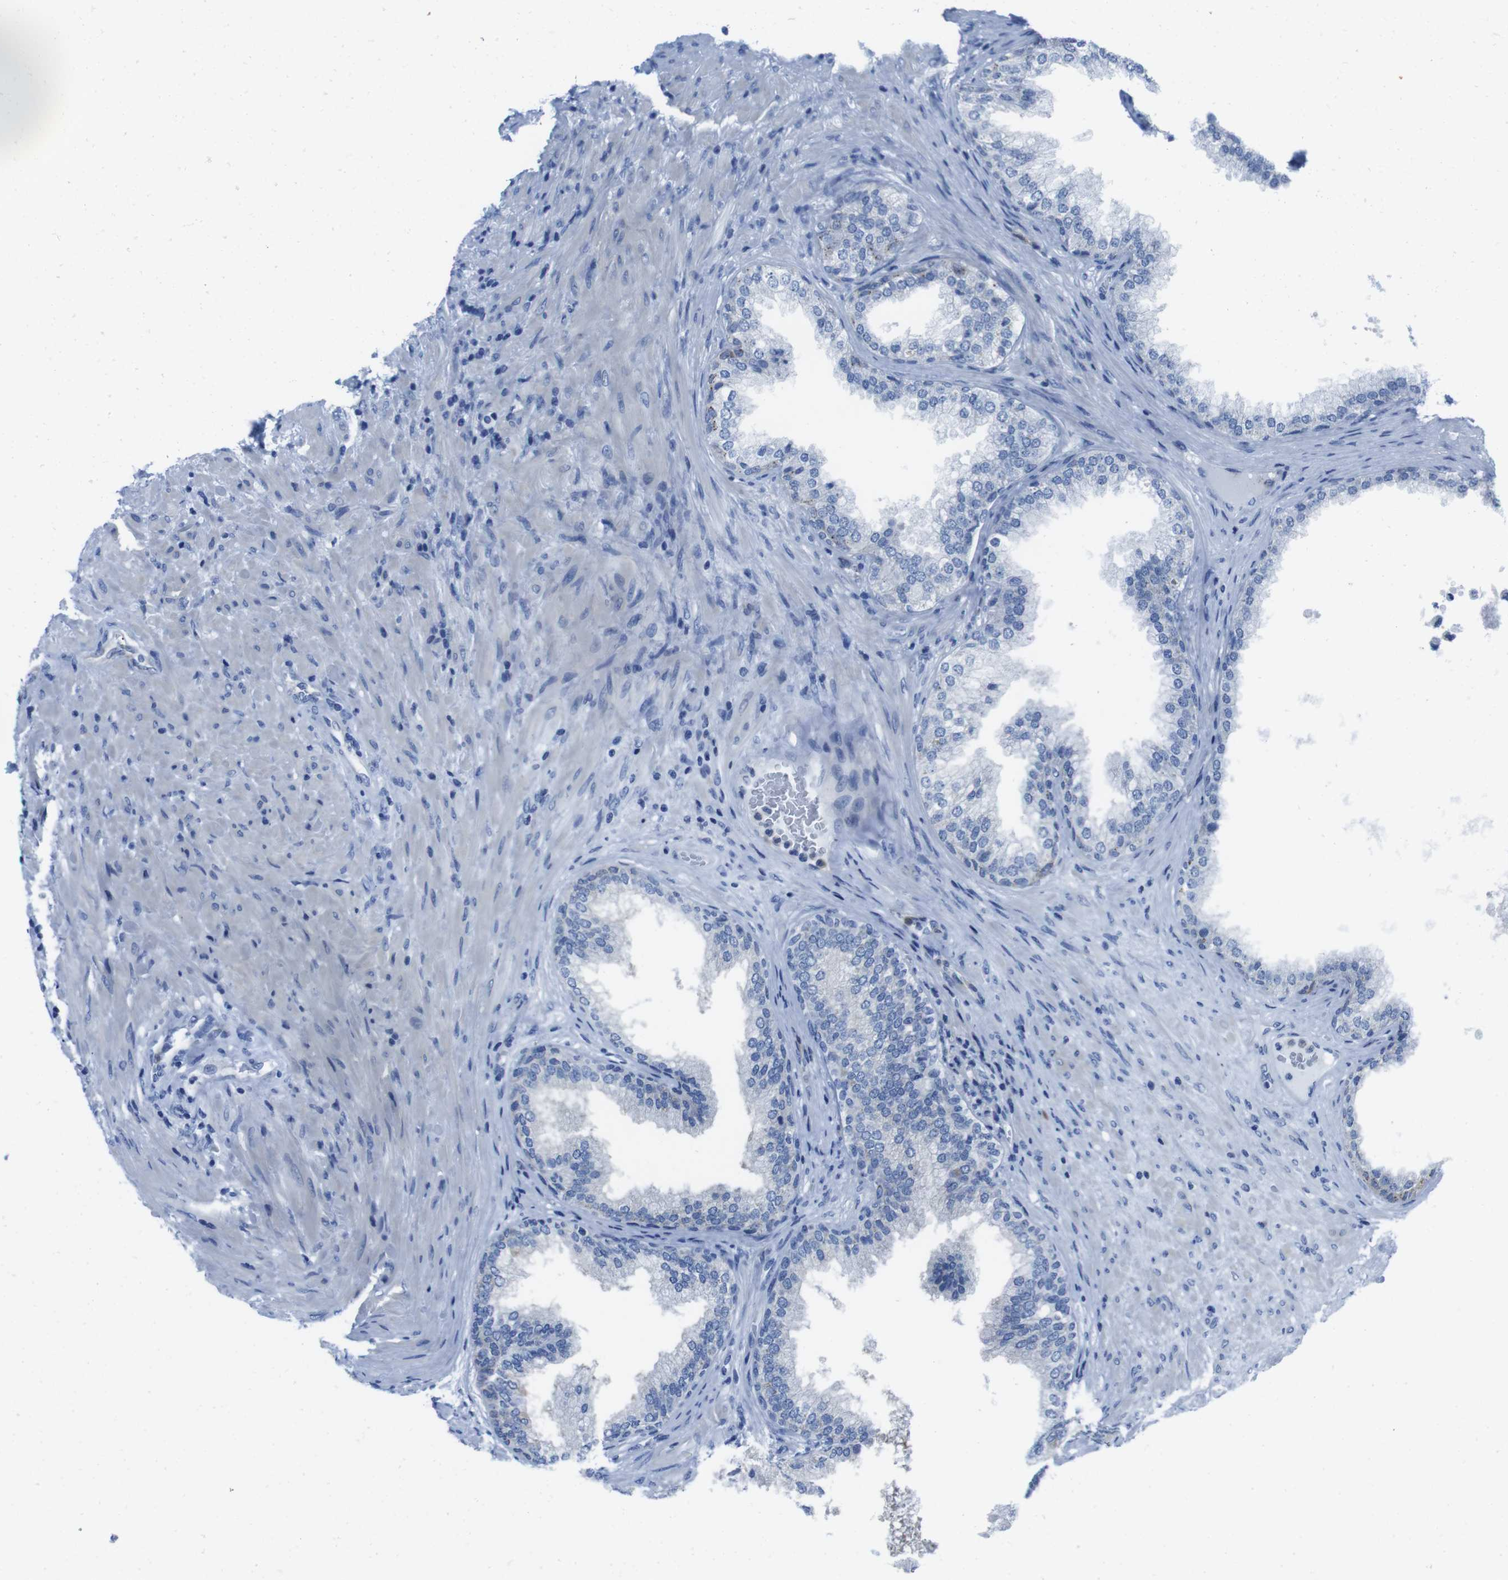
{"staining": {"intensity": "negative", "quantity": "none", "location": "none"}, "tissue": "prostate", "cell_type": "Glandular cells", "image_type": "normal", "snomed": [{"axis": "morphology", "description": "Normal tissue, NOS"}, {"axis": "topography", "description": "Prostate"}], "caption": "Protein analysis of benign prostate exhibits no significant staining in glandular cells.", "gene": "EIF4A1", "patient": {"sex": "male", "age": 76}}